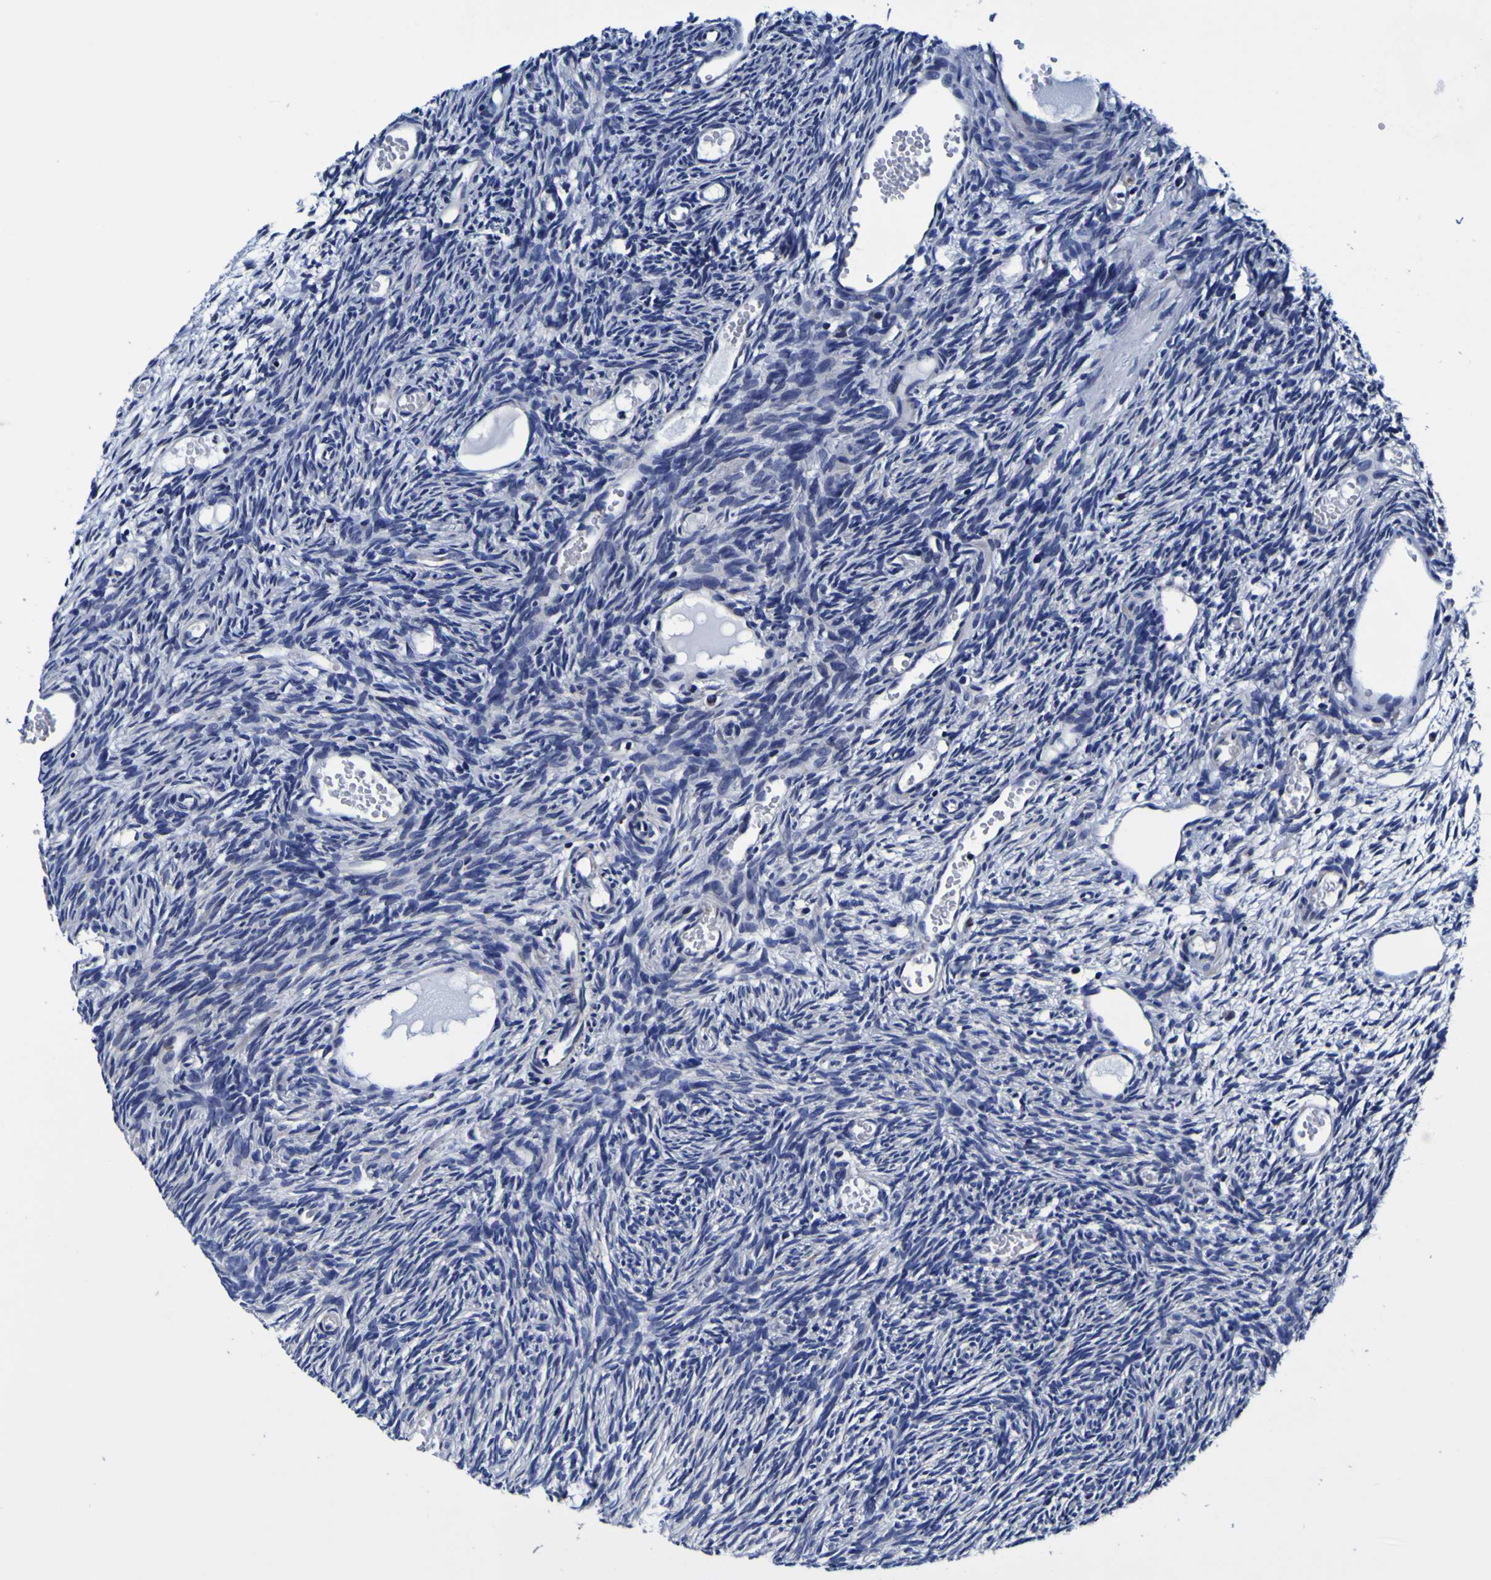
{"staining": {"intensity": "negative", "quantity": "none", "location": "none"}, "tissue": "ovary", "cell_type": "Ovarian stroma cells", "image_type": "normal", "snomed": [{"axis": "morphology", "description": "Normal tissue, NOS"}, {"axis": "topography", "description": "Ovary"}], "caption": "An image of ovary stained for a protein exhibits no brown staining in ovarian stroma cells.", "gene": "PDLIM4", "patient": {"sex": "female", "age": 35}}